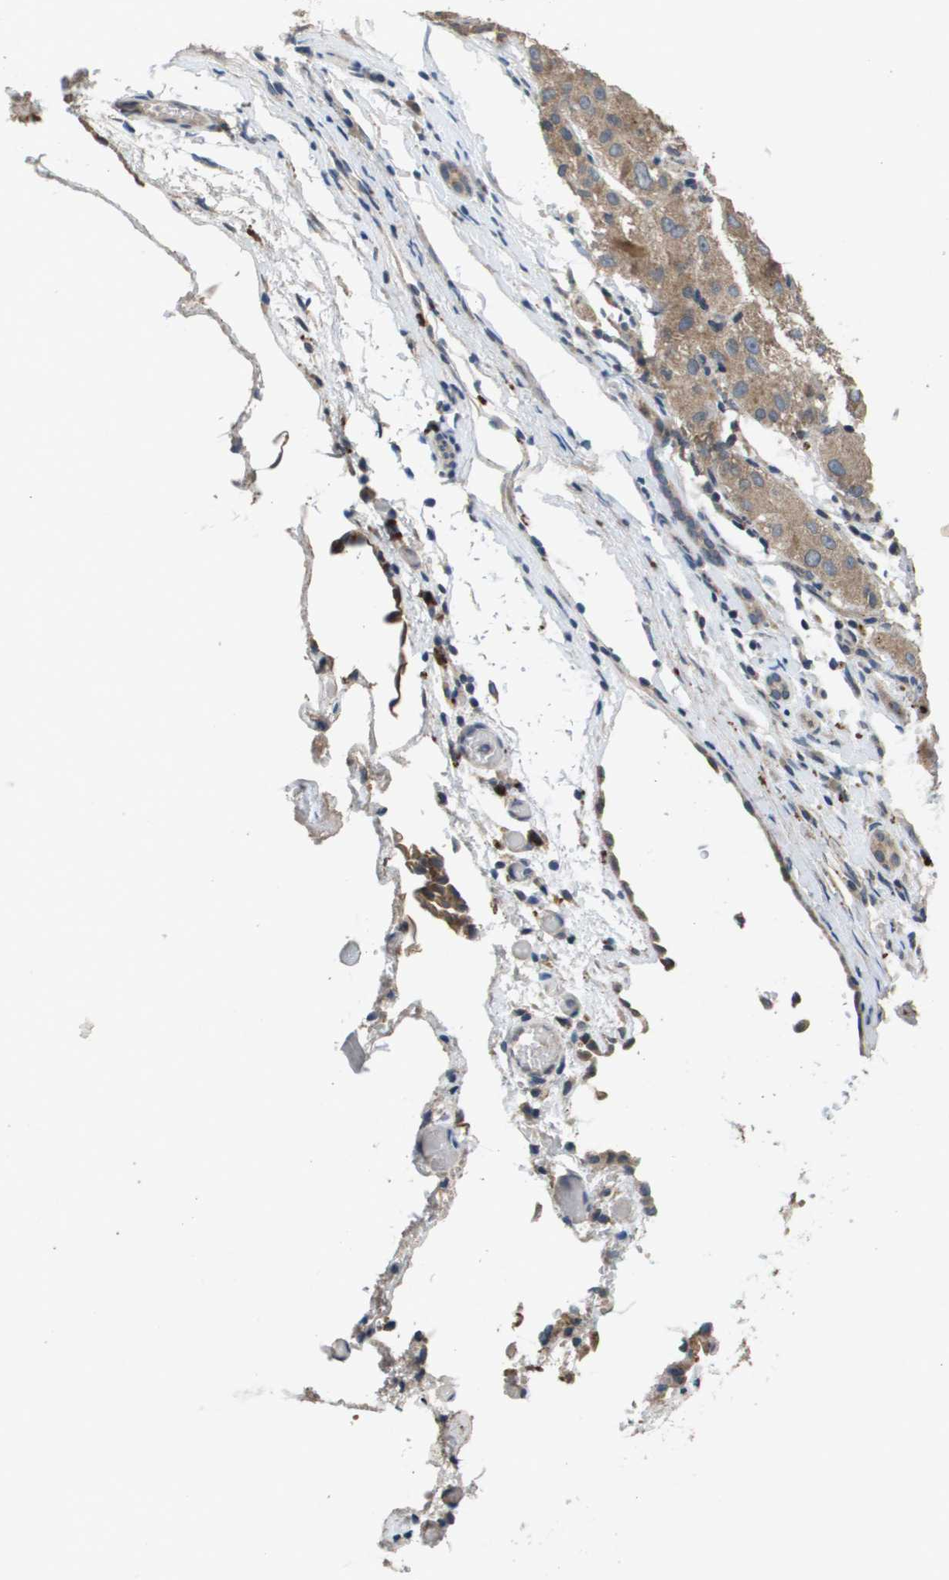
{"staining": {"intensity": "moderate", "quantity": ">75%", "location": "cytoplasmic/membranous"}, "tissue": "liver cancer", "cell_type": "Tumor cells", "image_type": "cancer", "snomed": [{"axis": "morphology", "description": "Carcinoma, Hepatocellular, NOS"}, {"axis": "topography", "description": "Liver"}], "caption": "This is a photomicrograph of immunohistochemistry staining of liver cancer, which shows moderate staining in the cytoplasmic/membranous of tumor cells.", "gene": "PROC", "patient": {"sex": "male", "age": 80}}